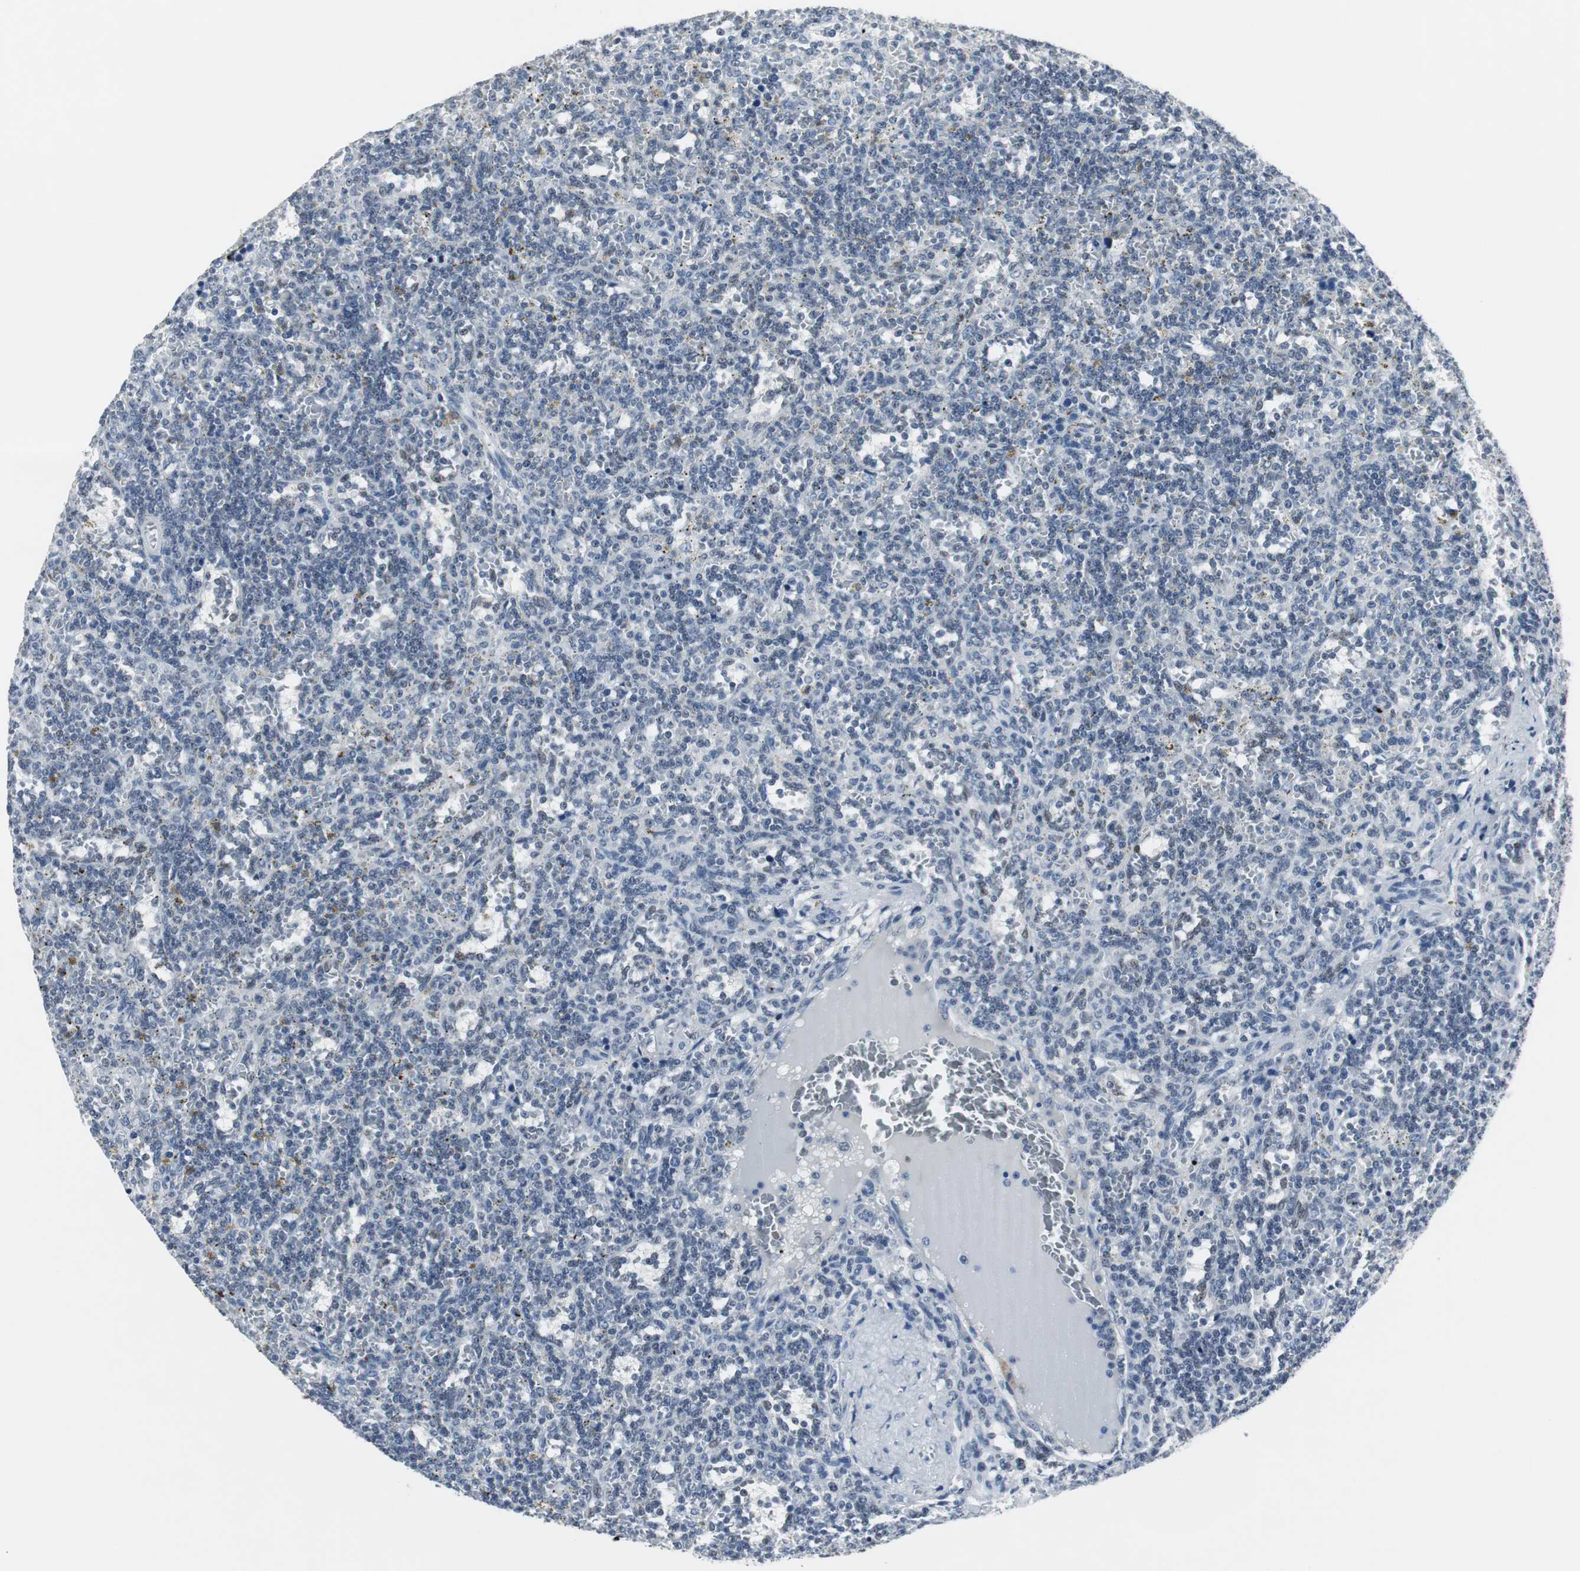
{"staining": {"intensity": "negative", "quantity": "none", "location": "none"}, "tissue": "lymphoma", "cell_type": "Tumor cells", "image_type": "cancer", "snomed": [{"axis": "morphology", "description": "Malignant lymphoma, non-Hodgkin's type, Low grade"}, {"axis": "topography", "description": "Spleen"}], "caption": "This photomicrograph is of malignant lymphoma, non-Hodgkin's type (low-grade) stained with immunohistochemistry to label a protein in brown with the nuclei are counter-stained blue. There is no positivity in tumor cells. The staining was performed using DAB to visualize the protein expression in brown, while the nuclei were stained in blue with hematoxylin (Magnification: 20x).", "gene": "ELK1", "patient": {"sex": "male", "age": 73}}